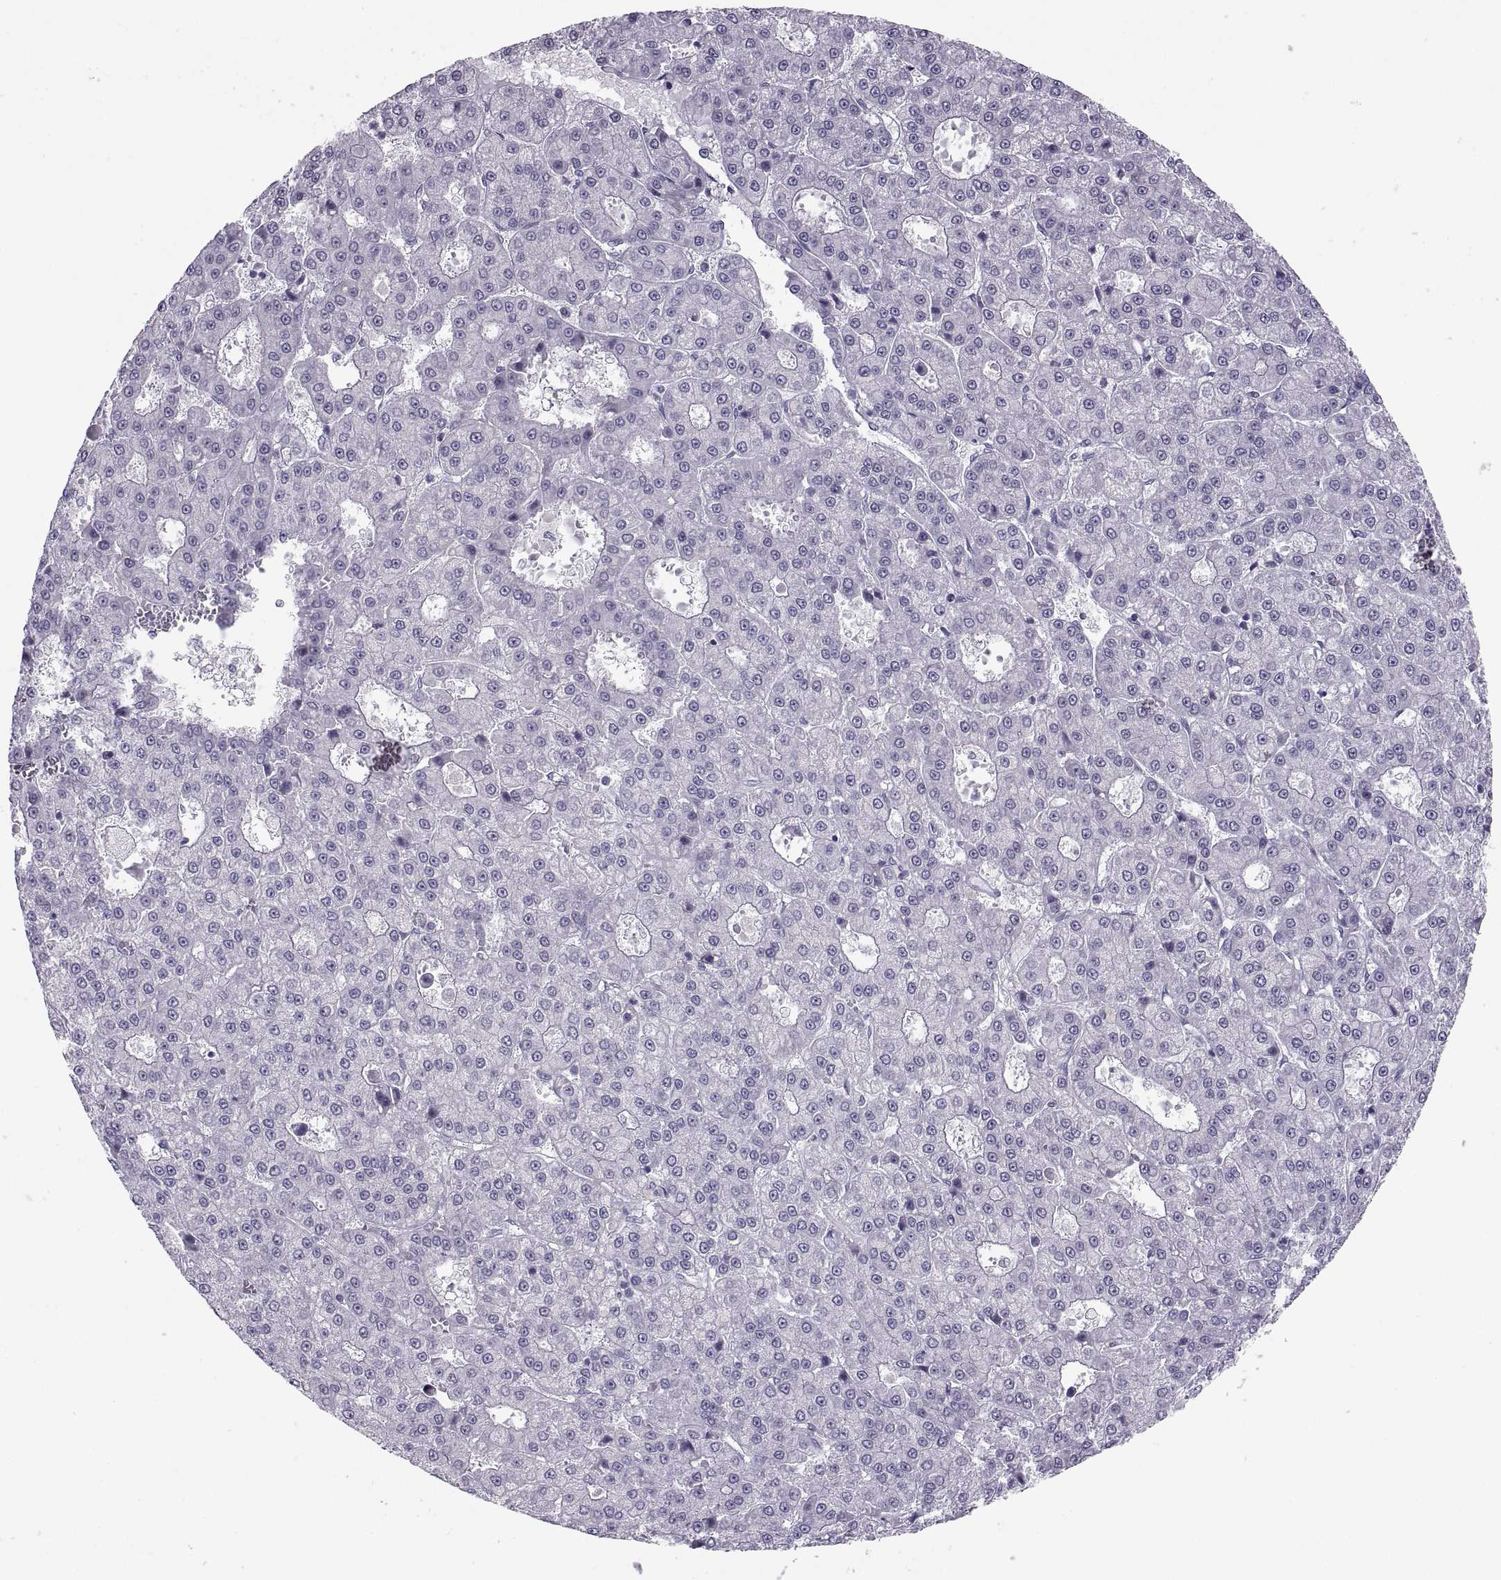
{"staining": {"intensity": "negative", "quantity": "none", "location": "none"}, "tissue": "liver cancer", "cell_type": "Tumor cells", "image_type": "cancer", "snomed": [{"axis": "morphology", "description": "Carcinoma, Hepatocellular, NOS"}, {"axis": "topography", "description": "Liver"}], "caption": "This is an immunohistochemistry histopathology image of human hepatocellular carcinoma (liver). There is no expression in tumor cells.", "gene": "C3orf22", "patient": {"sex": "male", "age": 70}}